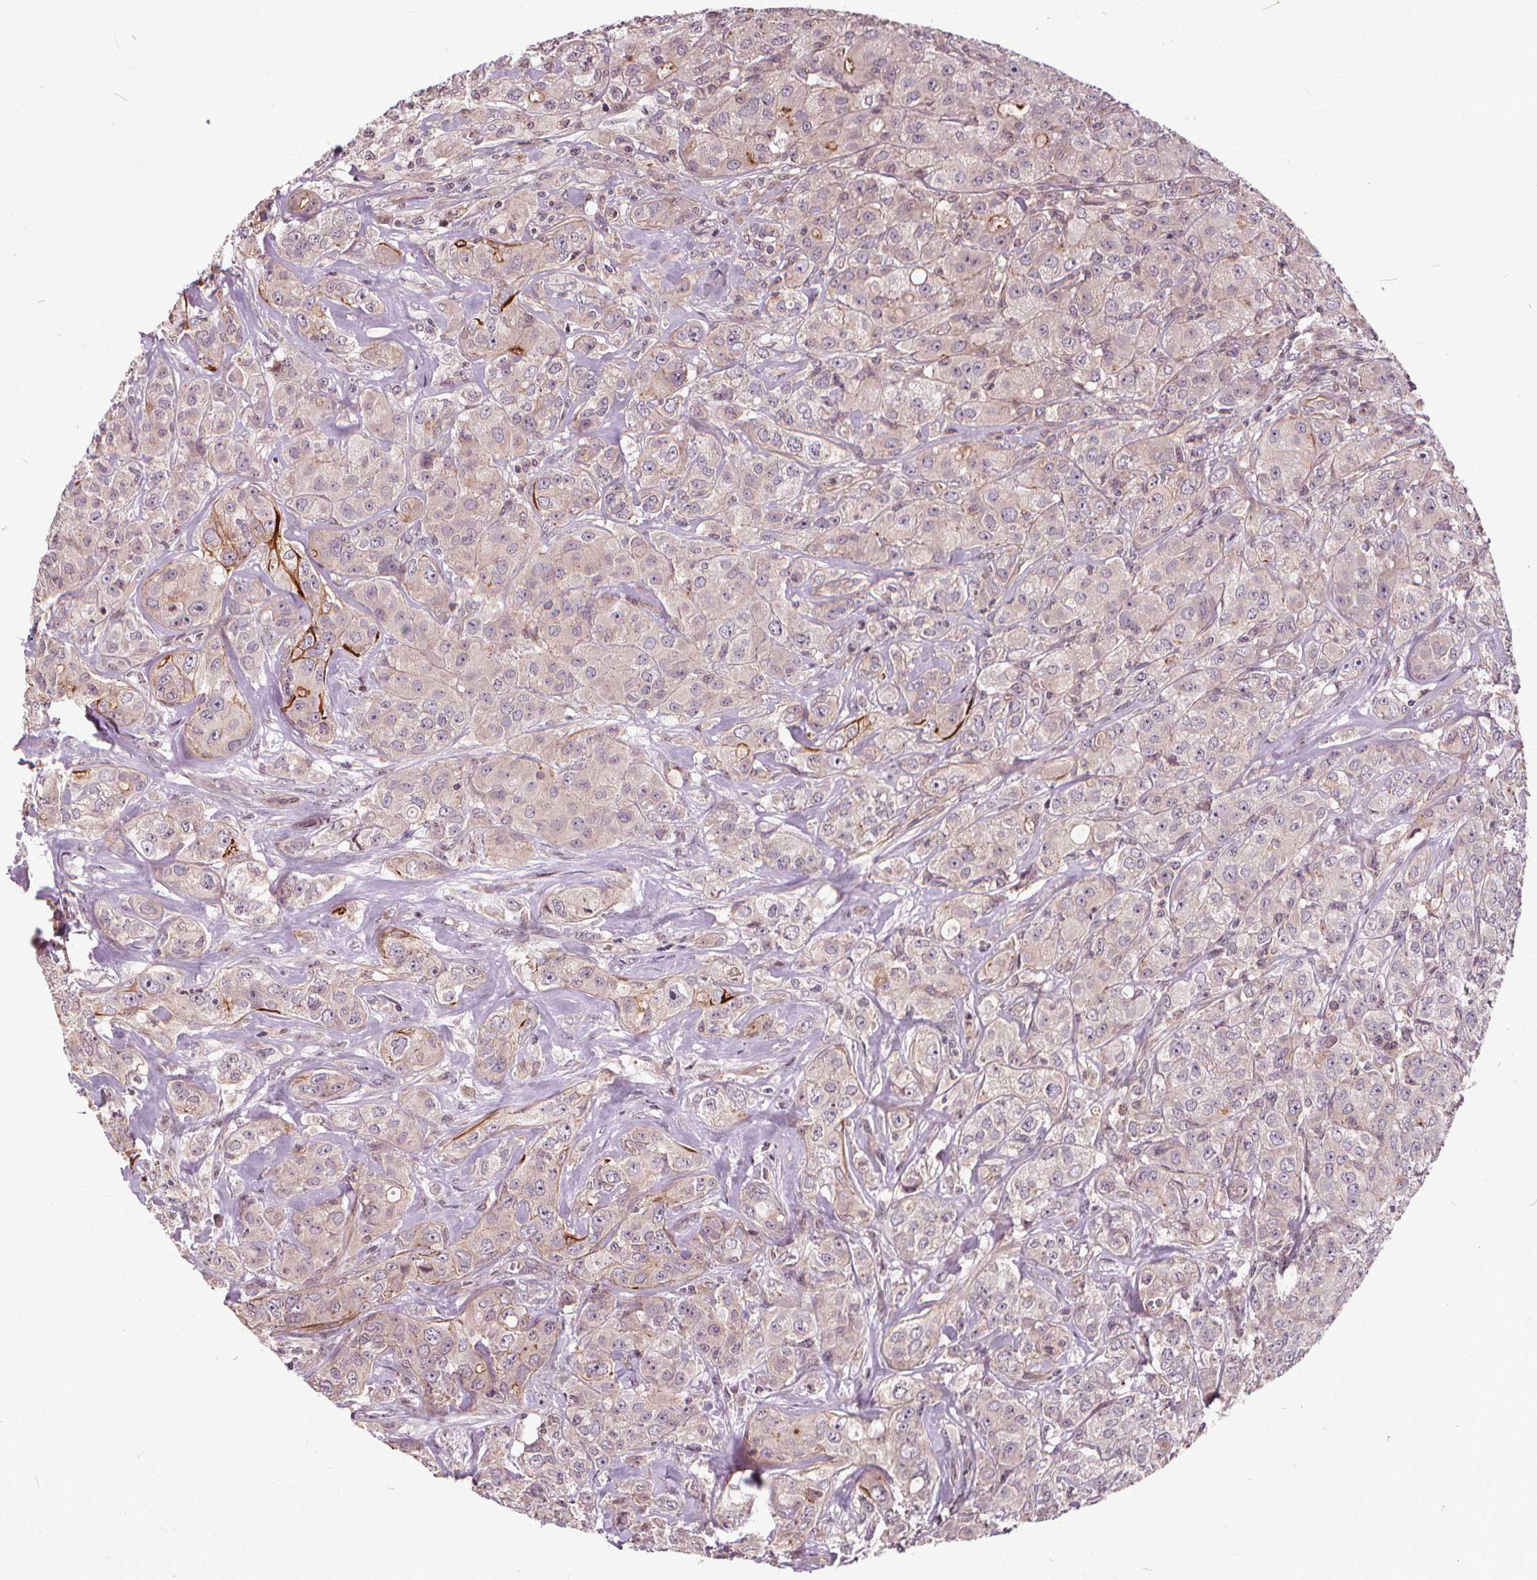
{"staining": {"intensity": "negative", "quantity": "none", "location": "none"}, "tissue": "breast cancer", "cell_type": "Tumor cells", "image_type": "cancer", "snomed": [{"axis": "morphology", "description": "Duct carcinoma"}, {"axis": "topography", "description": "Breast"}], "caption": "DAB immunohistochemical staining of human infiltrating ductal carcinoma (breast) displays no significant staining in tumor cells. (DAB immunohistochemistry, high magnification).", "gene": "INPP5E", "patient": {"sex": "female", "age": 43}}